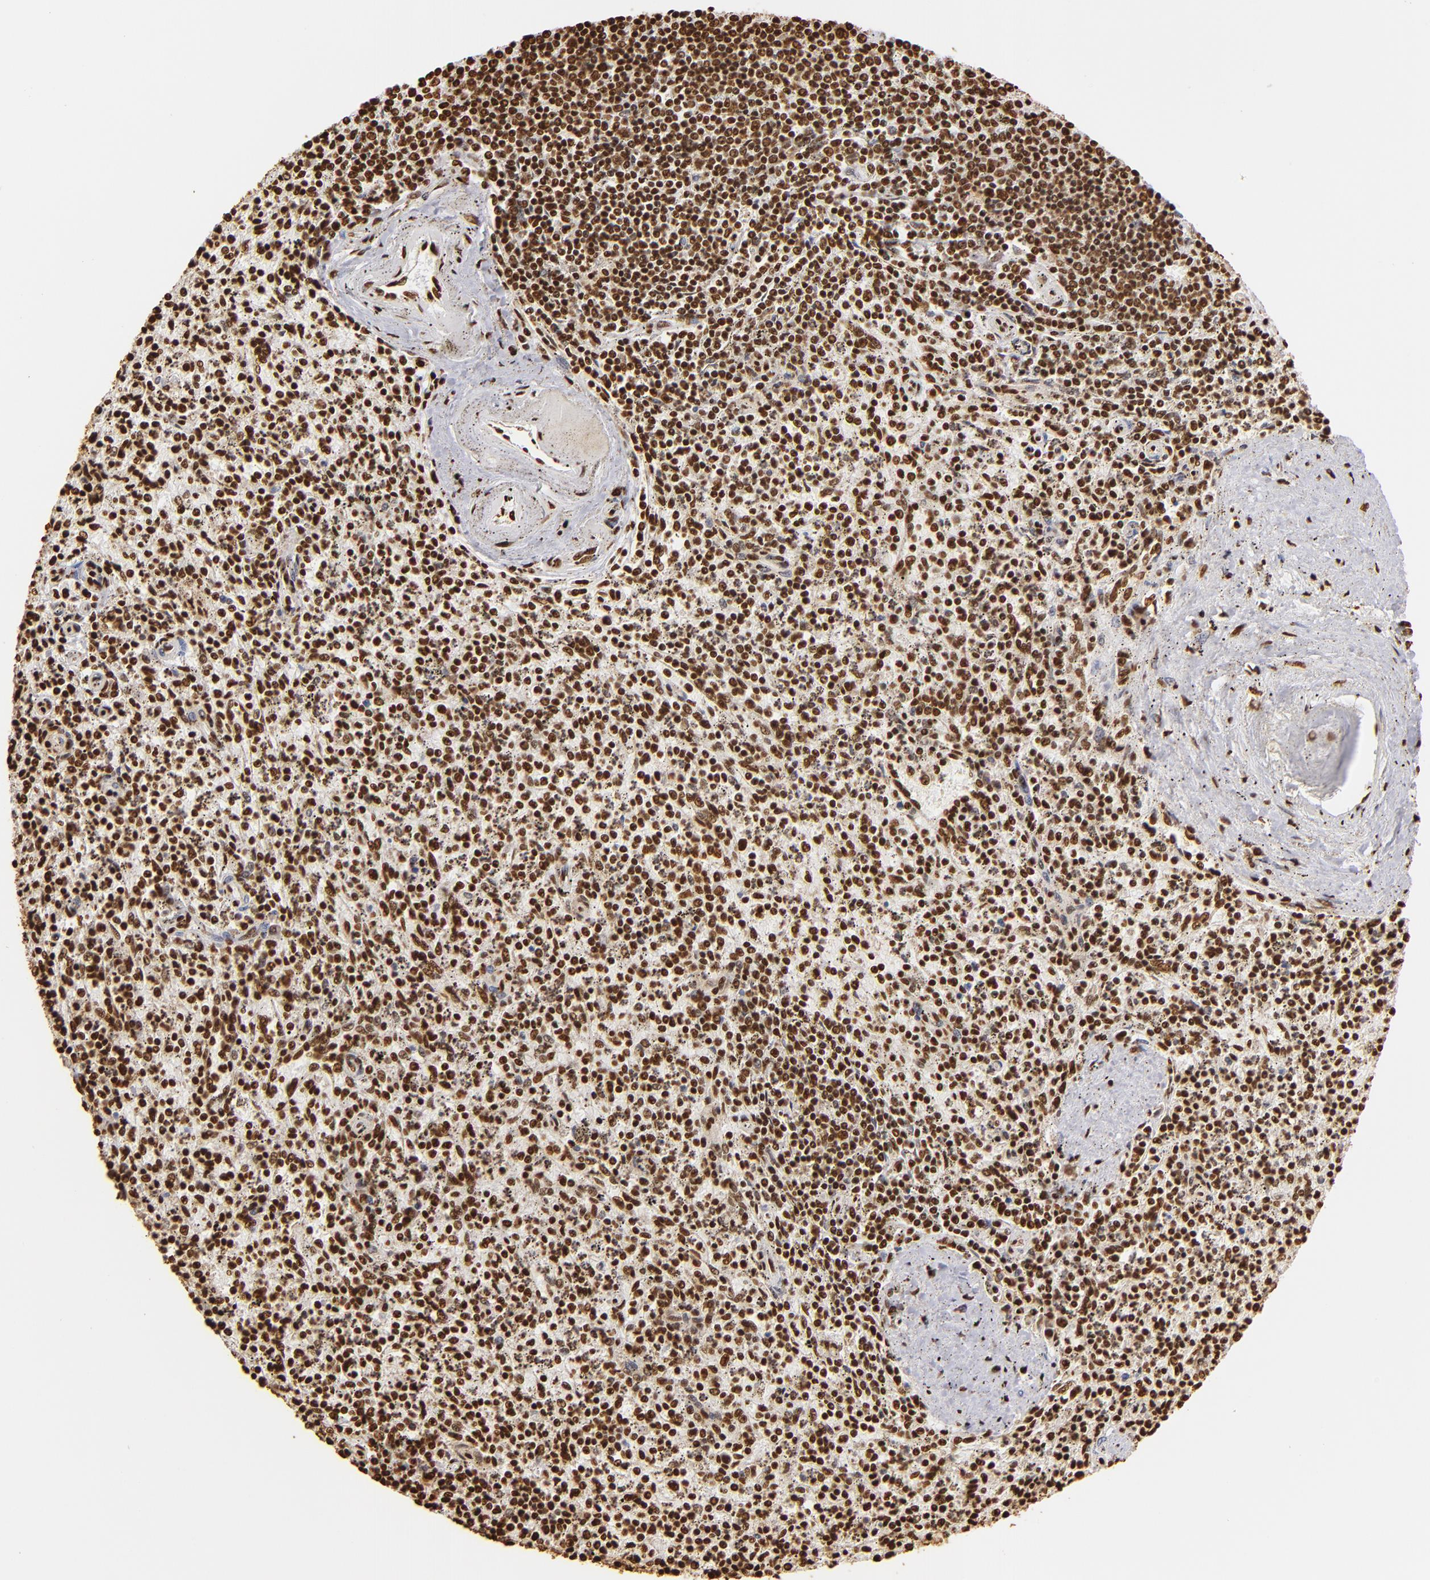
{"staining": {"intensity": "strong", "quantity": ">75%", "location": "nuclear"}, "tissue": "spleen", "cell_type": "Cells in red pulp", "image_type": "normal", "snomed": [{"axis": "morphology", "description": "Normal tissue, NOS"}, {"axis": "topography", "description": "Spleen"}], "caption": "The immunohistochemical stain shows strong nuclear staining in cells in red pulp of benign spleen. (Brightfield microscopy of DAB IHC at high magnification).", "gene": "ILF3", "patient": {"sex": "male", "age": 72}}